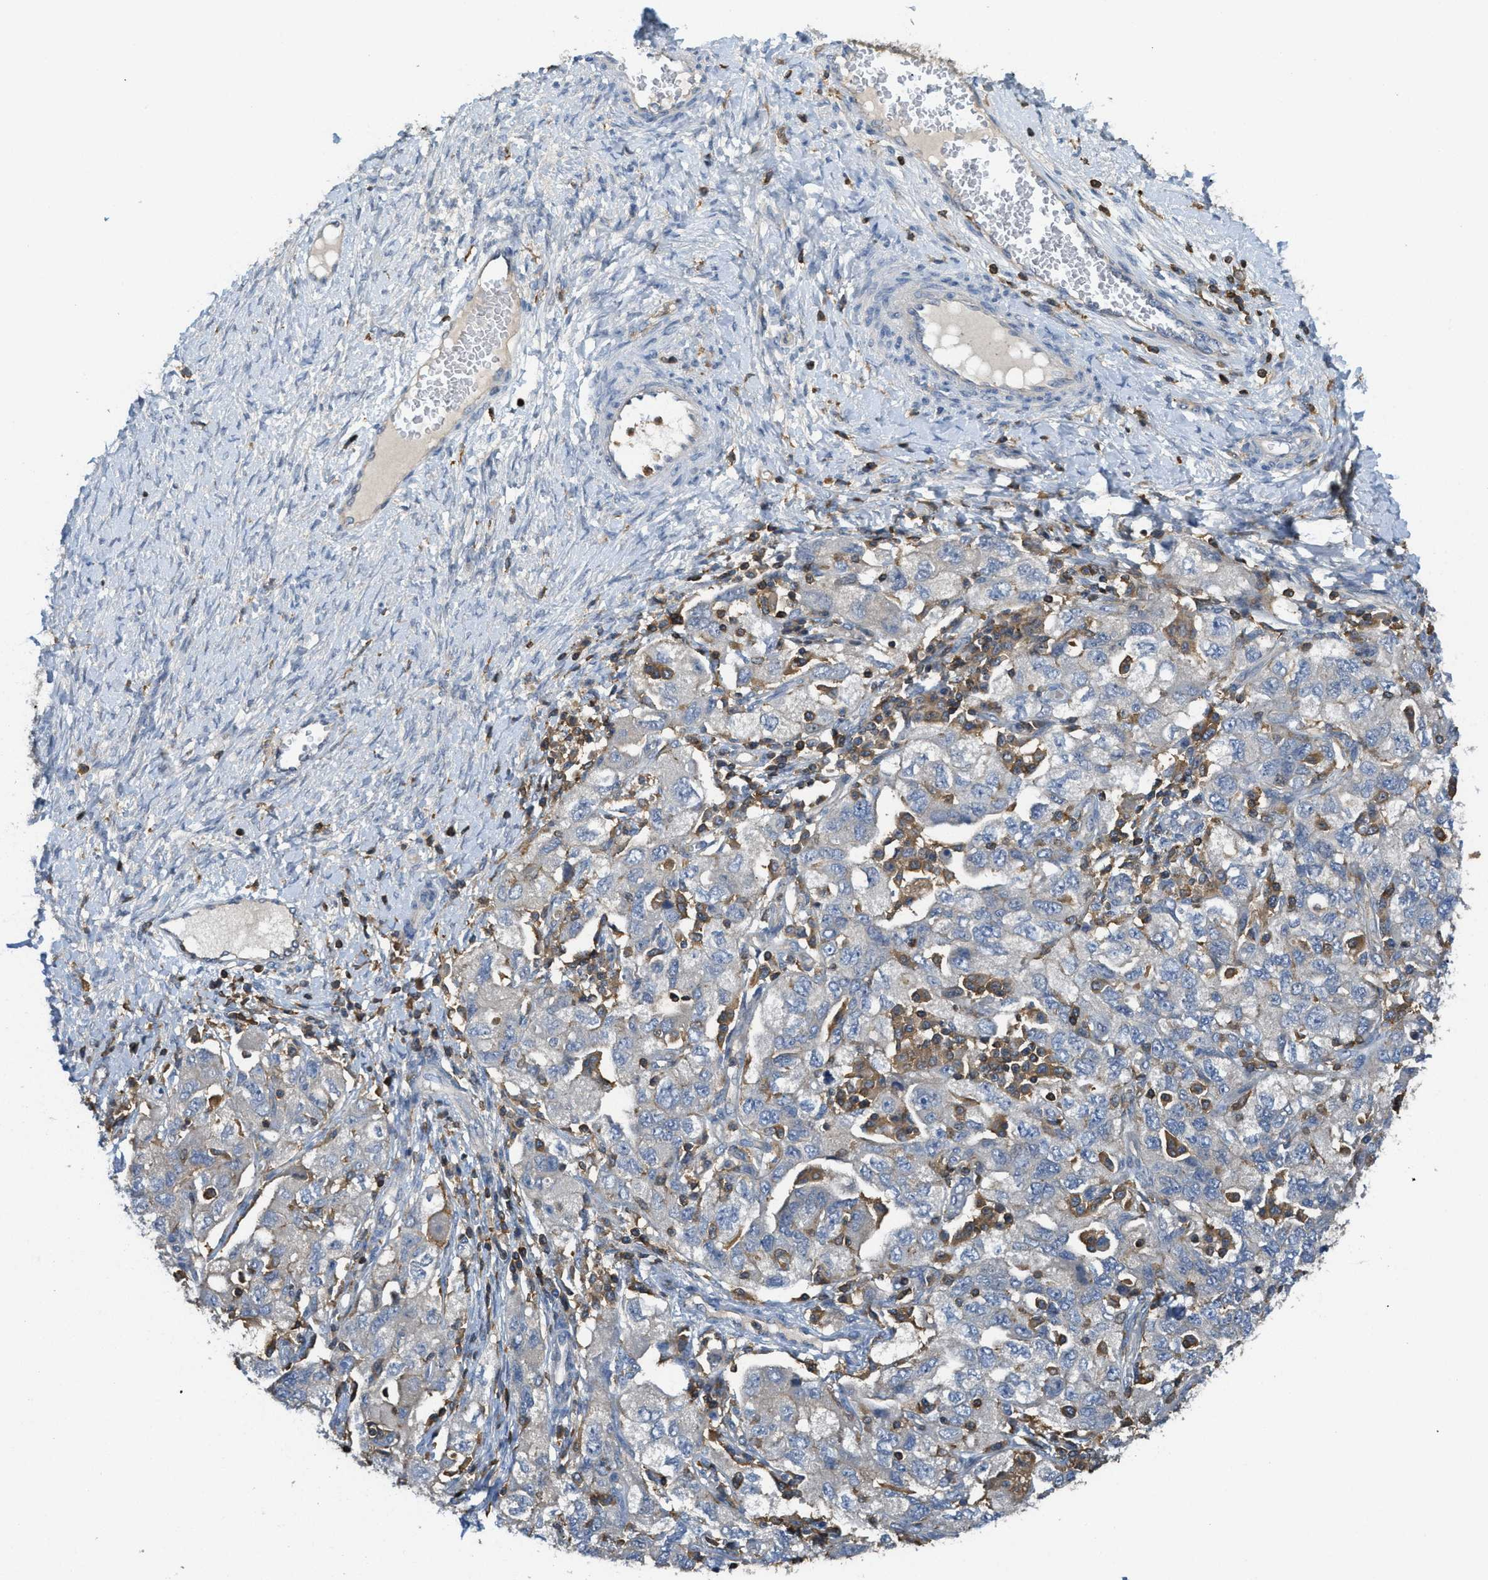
{"staining": {"intensity": "negative", "quantity": "none", "location": "none"}, "tissue": "ovarian cancer", "cell_type": "Tumor cells", "image_type": "cancer", "snomed": [{"axis": "morphology", "description": "Carcinoma, NOS"}, {"axis": "morphology", "description": "Cystadenocarcinoma, serous, NOS"}, {"axis": "topography", "description": "Ovary"}], "caption": "There is no significant expression in tumor cells of ovarian cancer. (DAB immunohistochemistry (IHC) with hematoxylin counter stain).", "gene": "GRIK2", "patient": {"sex": "female", "age": 69}}